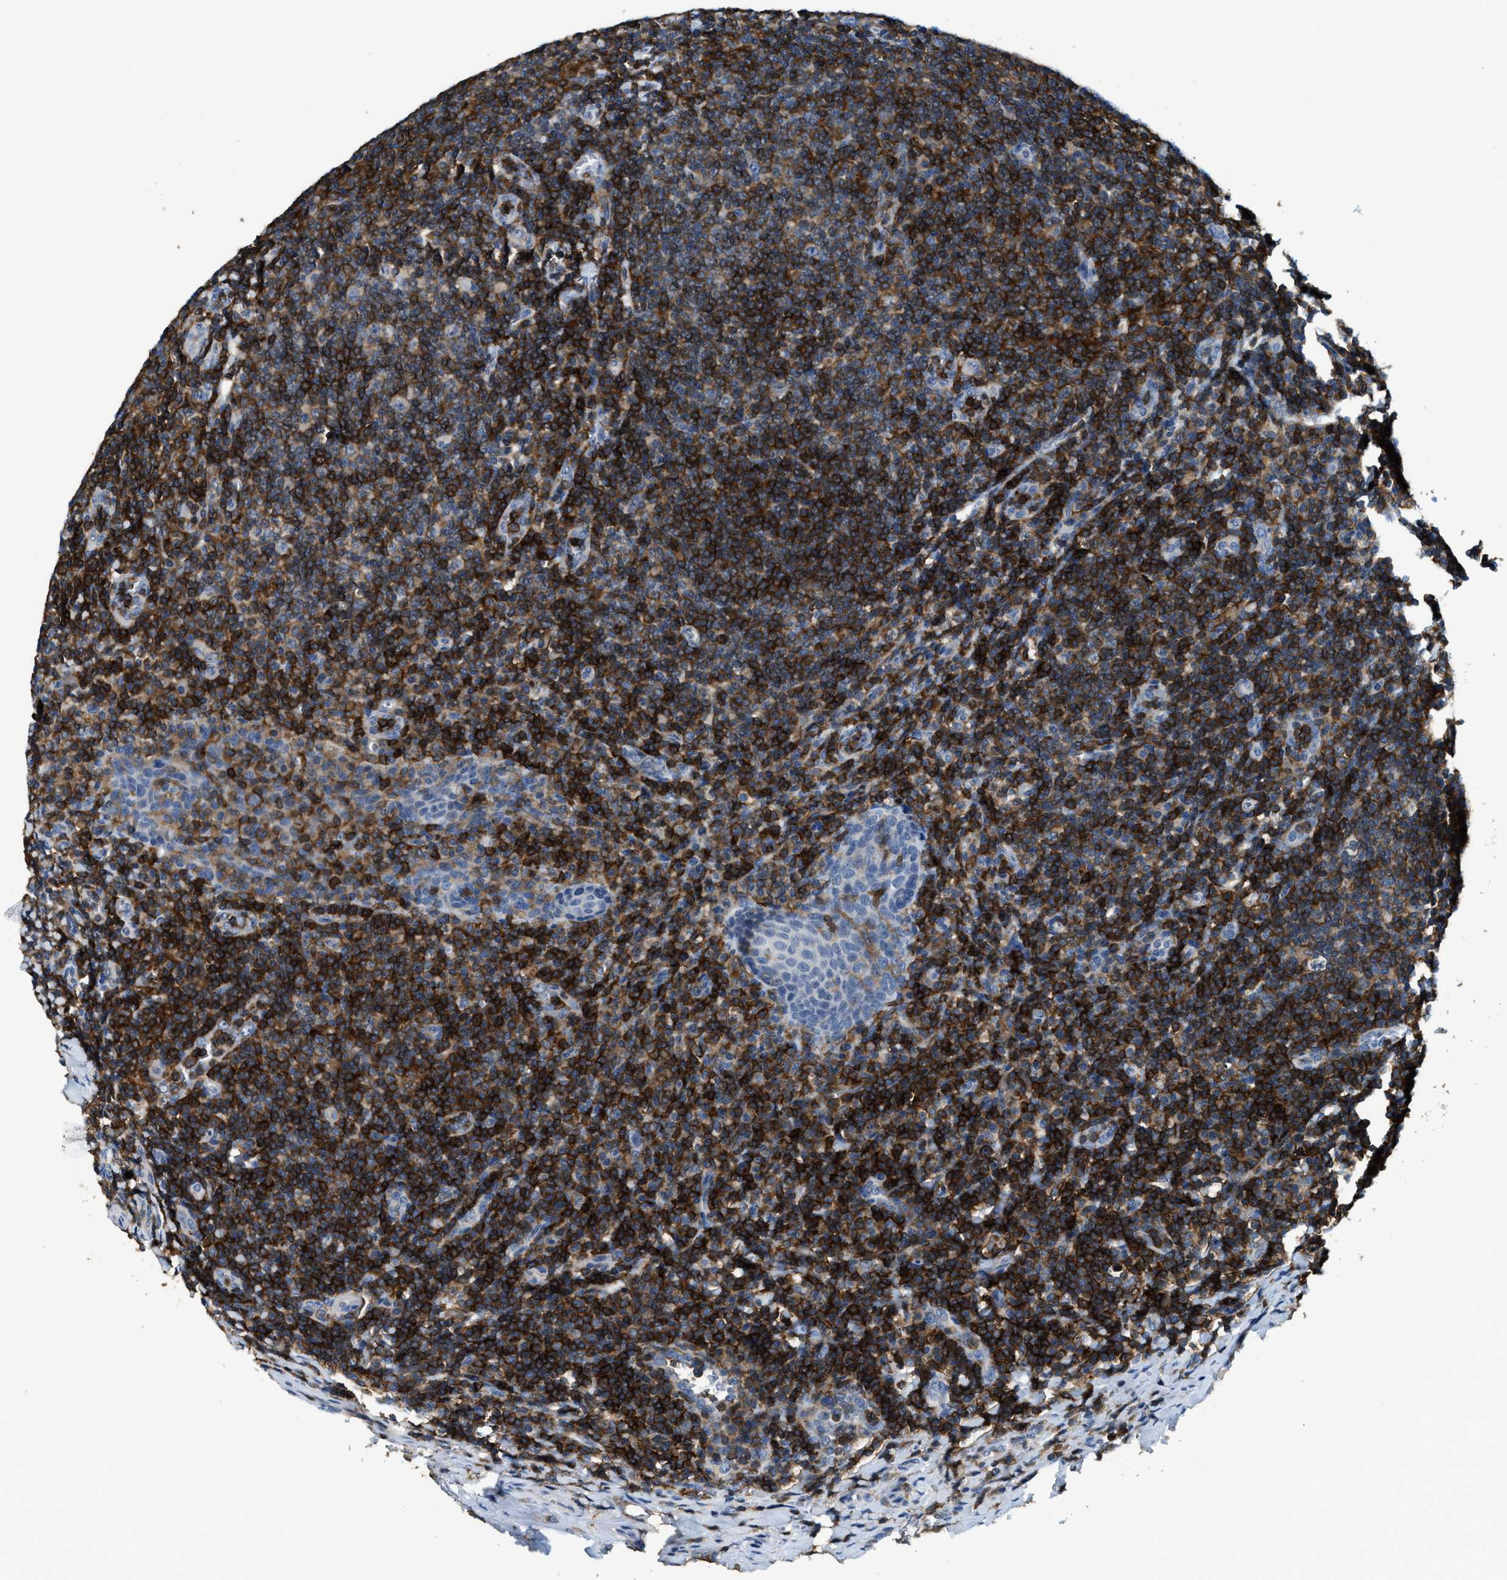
{"staining": {"intensity": "moderate", "quantity": ">75%", "location": "cytoplasmic/membranous"}, "tissue": "tonsil", "cell_type": "Germinal center cells", "image_type": "normal", "snomed": [{"axis": "morphology", "description": "Normal tissue, NOS"}, {"axis": "topography", "description": "Tonsil"}], "caption": "Protein staining demonstrates moderate cytoplasmic/membranous positivity in approximately >75% of germinal center cells in normal tonsil.", "gene": "MYO1G", "patient": {"sex": "male", "age": 37}}